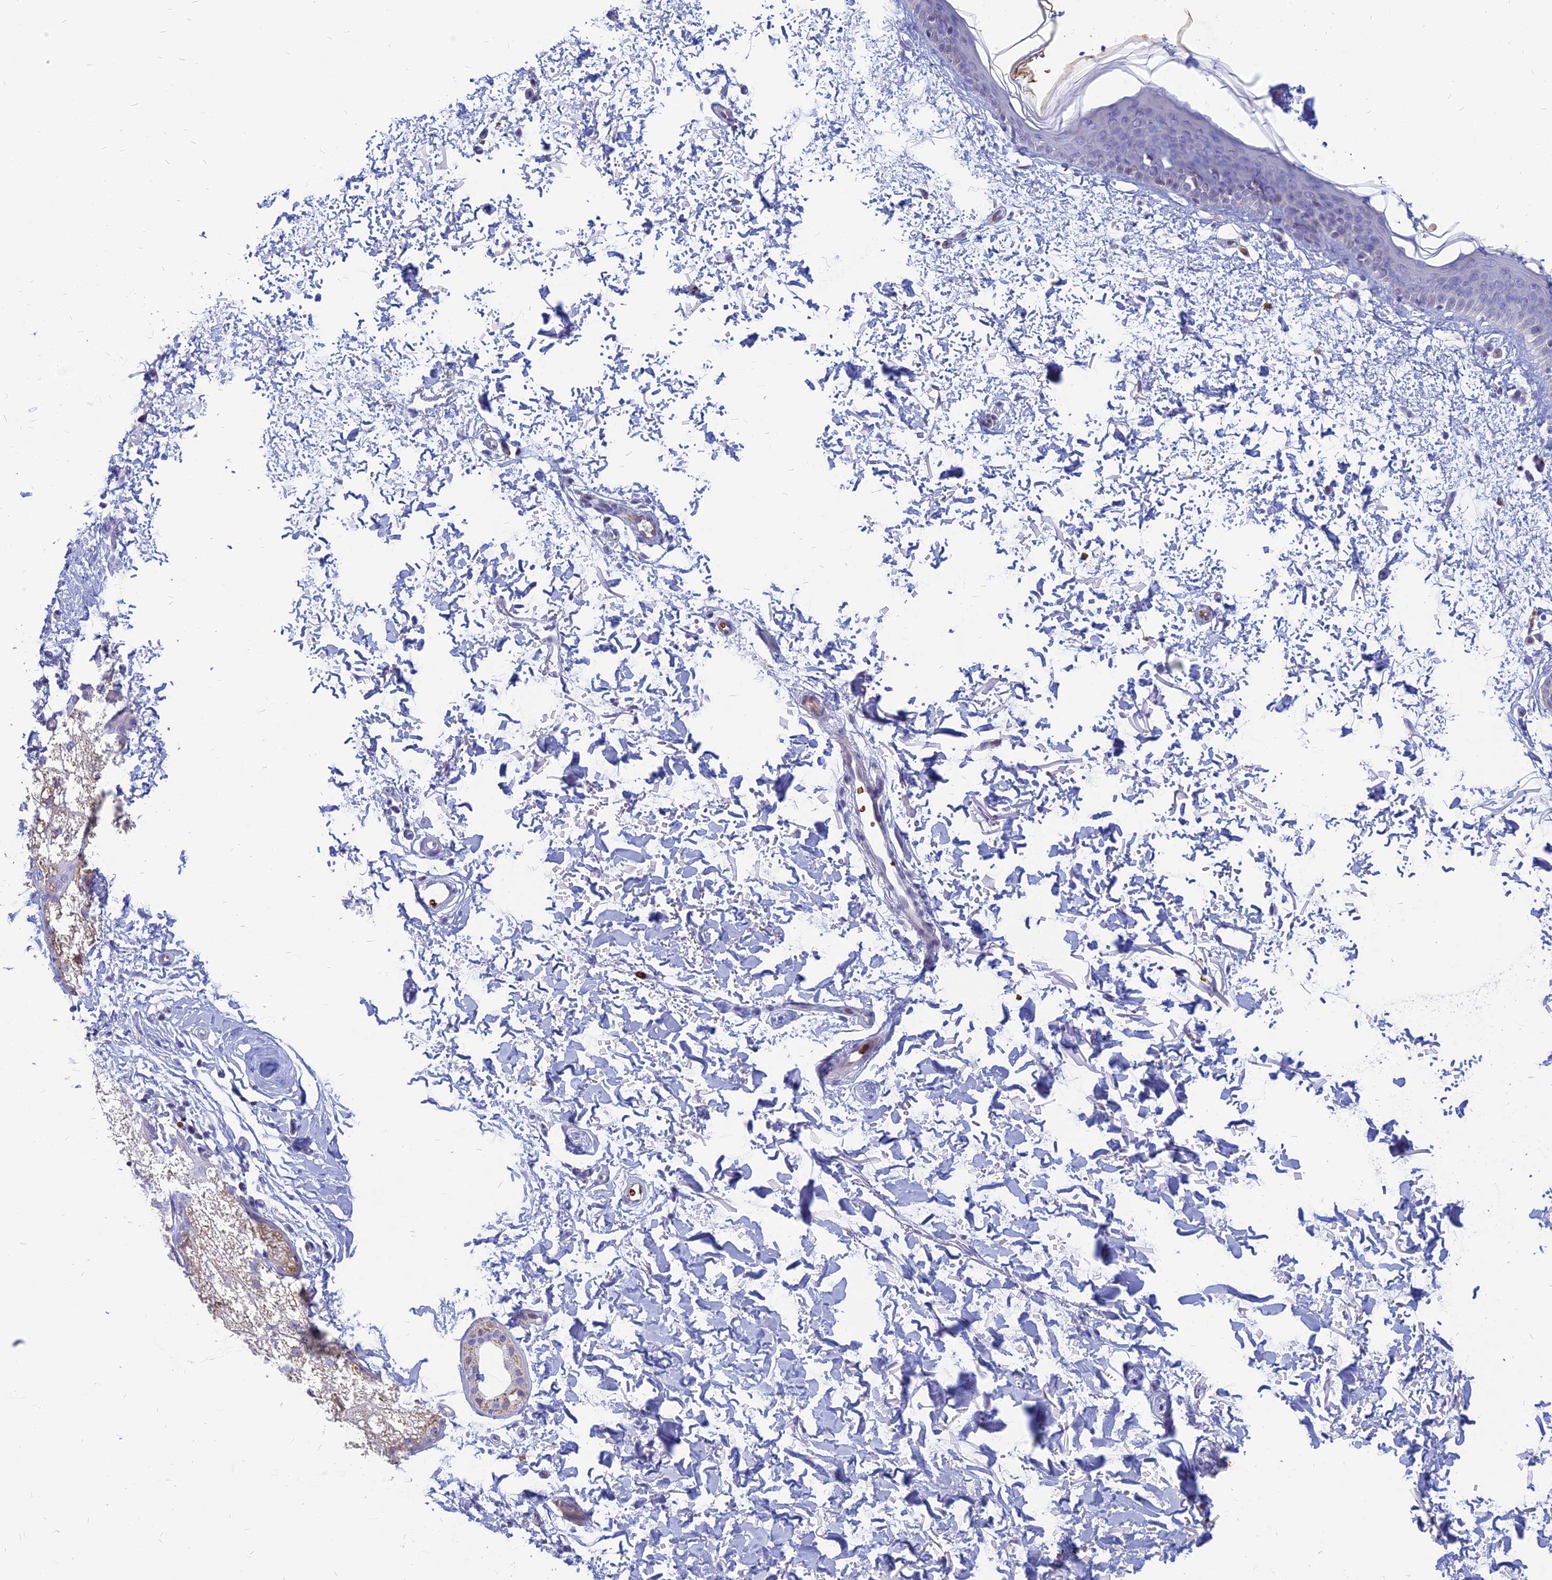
{"staining": {"intensity": "negative", "quantity": "none", "location": "none"}, "tissue": "skin", "cell_type": "Fibroblasts", "image_type": "normal", "snomed": [{"axis": "morphology", "description": "Normal tissue, NOS"}, {"axis": "topography", "description": "Skin"}], "caption": "A high-resolution micrograph shows immunohistochemistry (IHC) staining of unremarkable skin, which demonstrates no significant positivity in fibroblasts. (DAB immunohistochemistry (IHC) with hematoxylin counter stain).", "gene": "HHAT", "patient": {"sex": "male", "age": 66}}